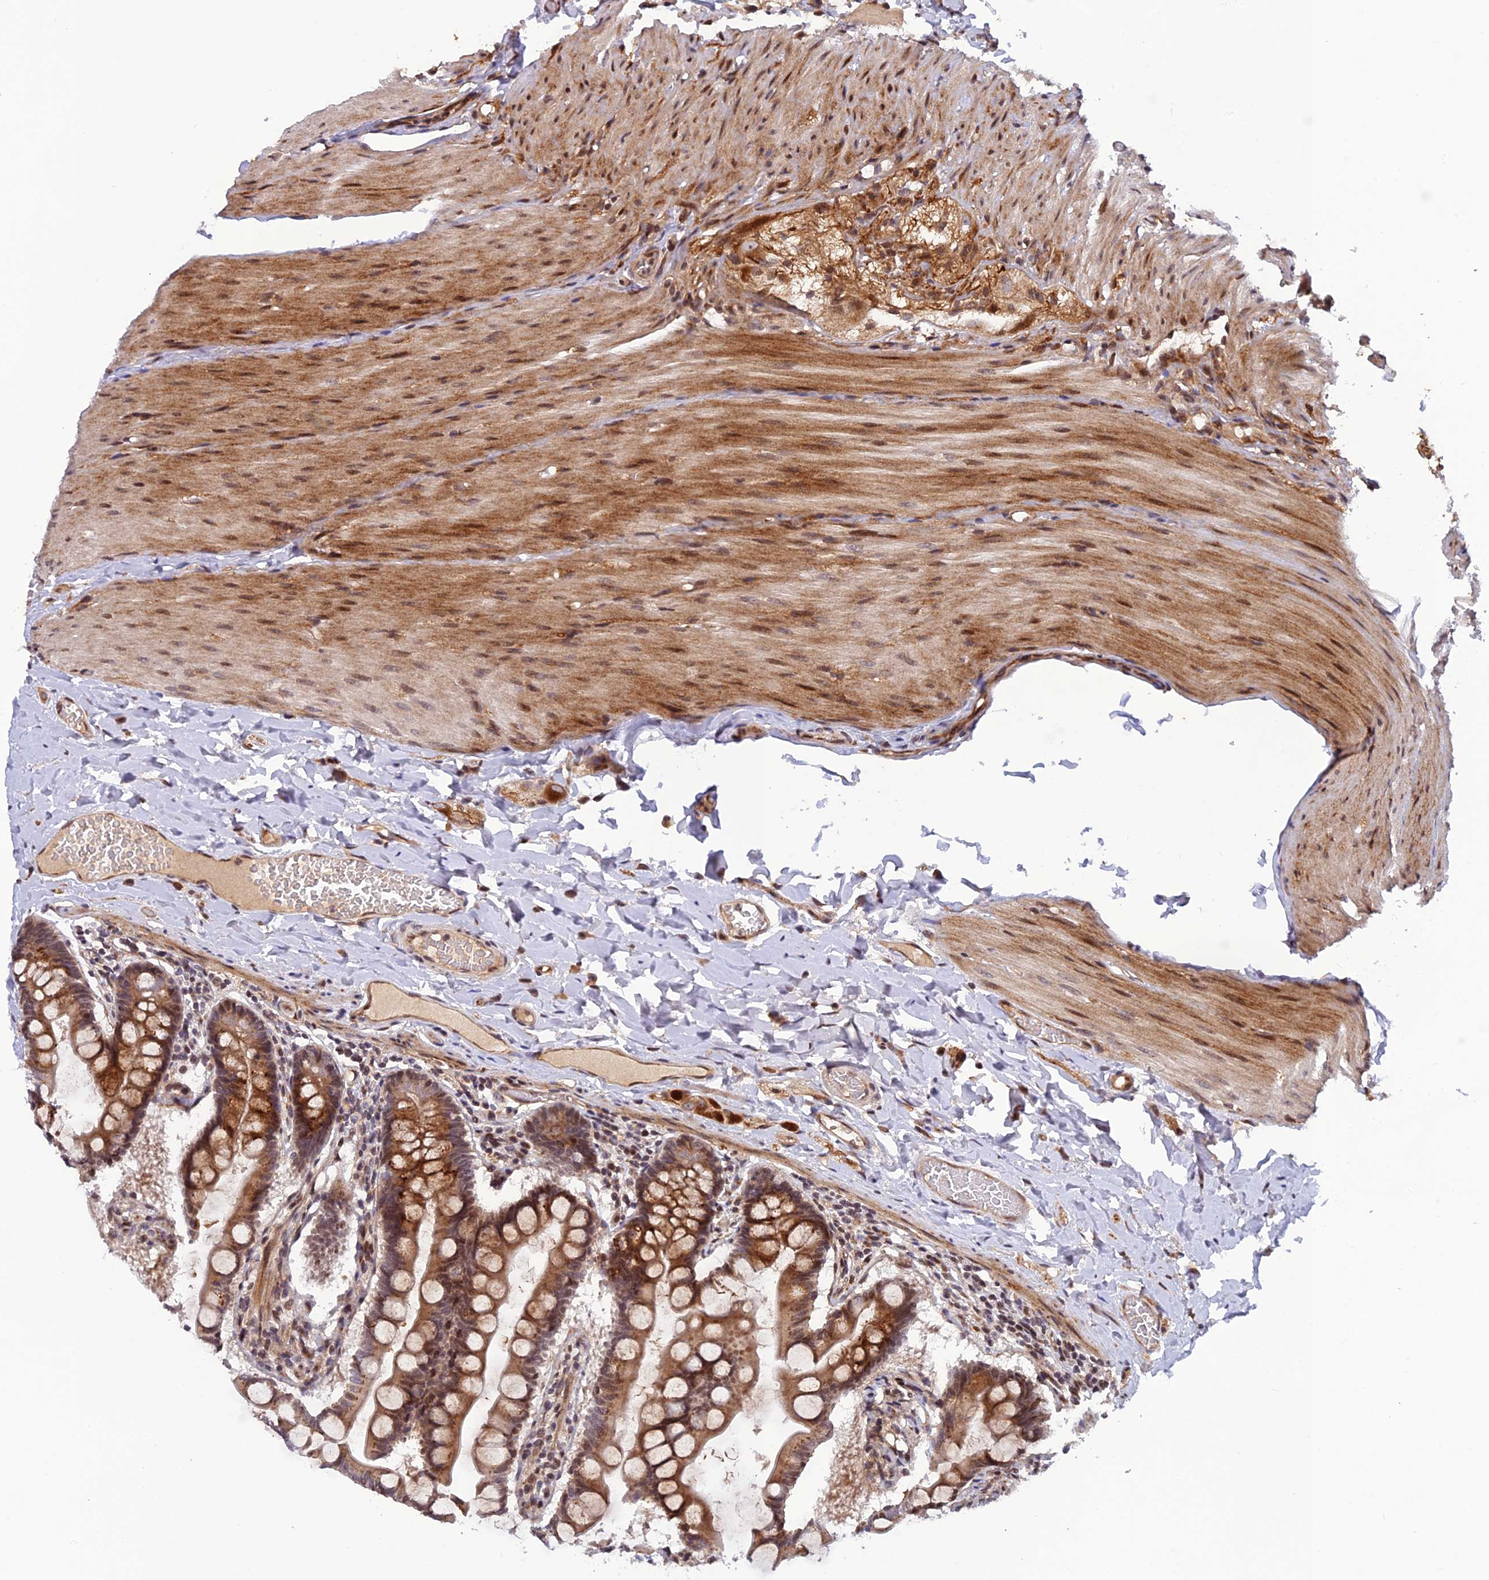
{"staining": {"intensity": "moderate", "quantity": ">75%", "location": "cytoplasmic/membranous,nuclear"}, "tissue": "small intestine", "cell_type": "Glandular cells", "image_type": "normal", "snomed": [{"axis": "morphology", "description": "Normal tissue, NOS"}, {"axis": "topography", "description": "Small intestine"}], "caption": "An immunohistochemistry micrograph of unremarkable tissue is shown. Protein staining in brown highlights moderate cytoplasmic/membranous,nuclear positivity in small intestine within glandular cells.", "gene": "SMIM7", "patient": {"sex": "male", "age": 41}}